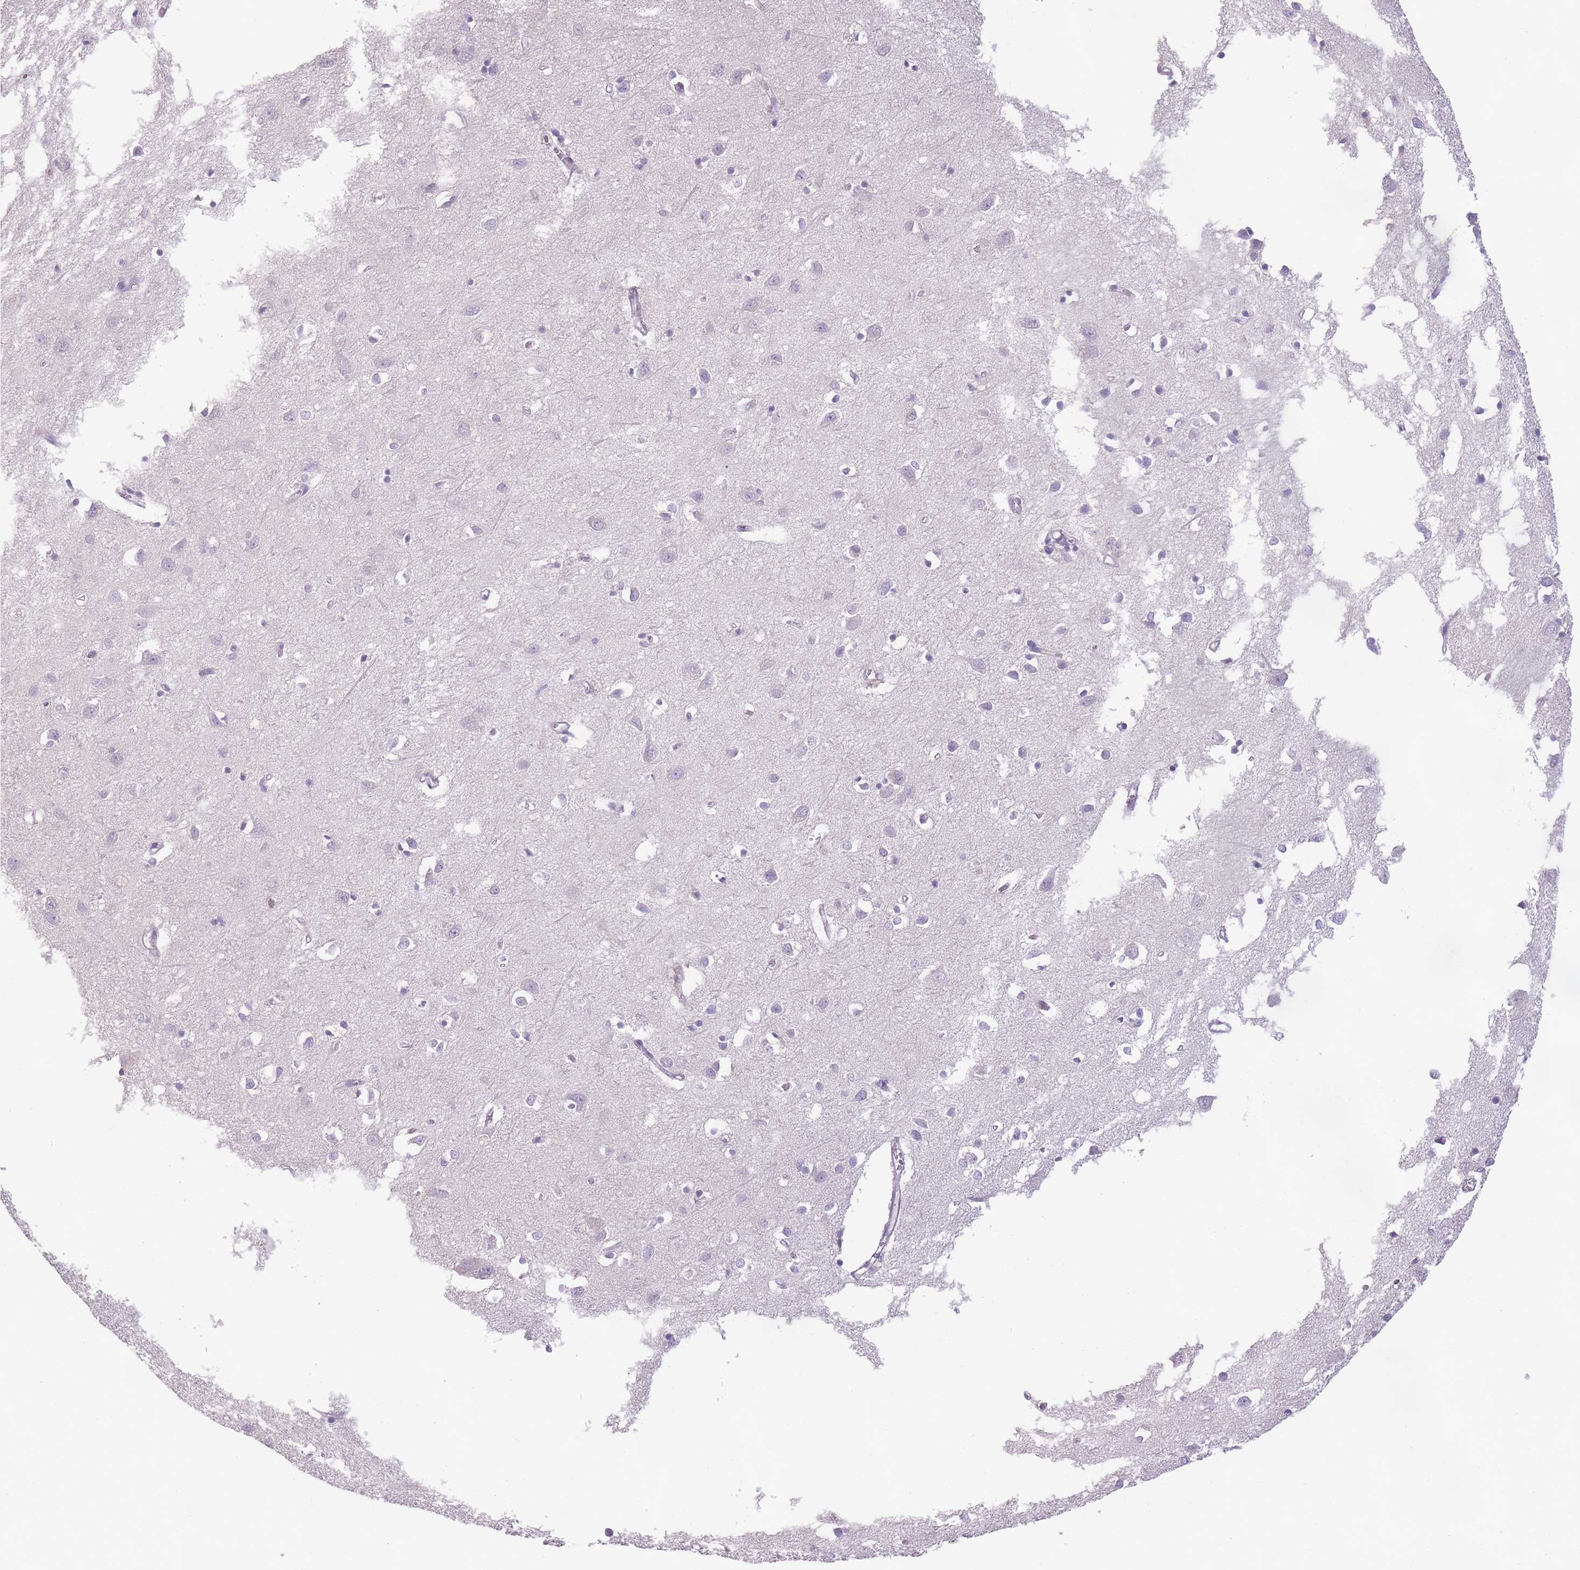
{"staining": {"intensity": "negative", "quantity": "none", "location": "none"}, "tissue": "cerebral cortex", "cell_type": "Endothelial cells", "image_type": "normal", "snomed": [{"axis": "morphology", "description": "Normal tissue, NOS"}, {"axis": "topography", "description": "Cerebral cortex"}], "caption": "Human cerebral cortex stained for a protein using IHC demonstrates no staining in endothelial cells.", "gene": "TMEM236", "patient": {"sex": "female", "age": 64}}